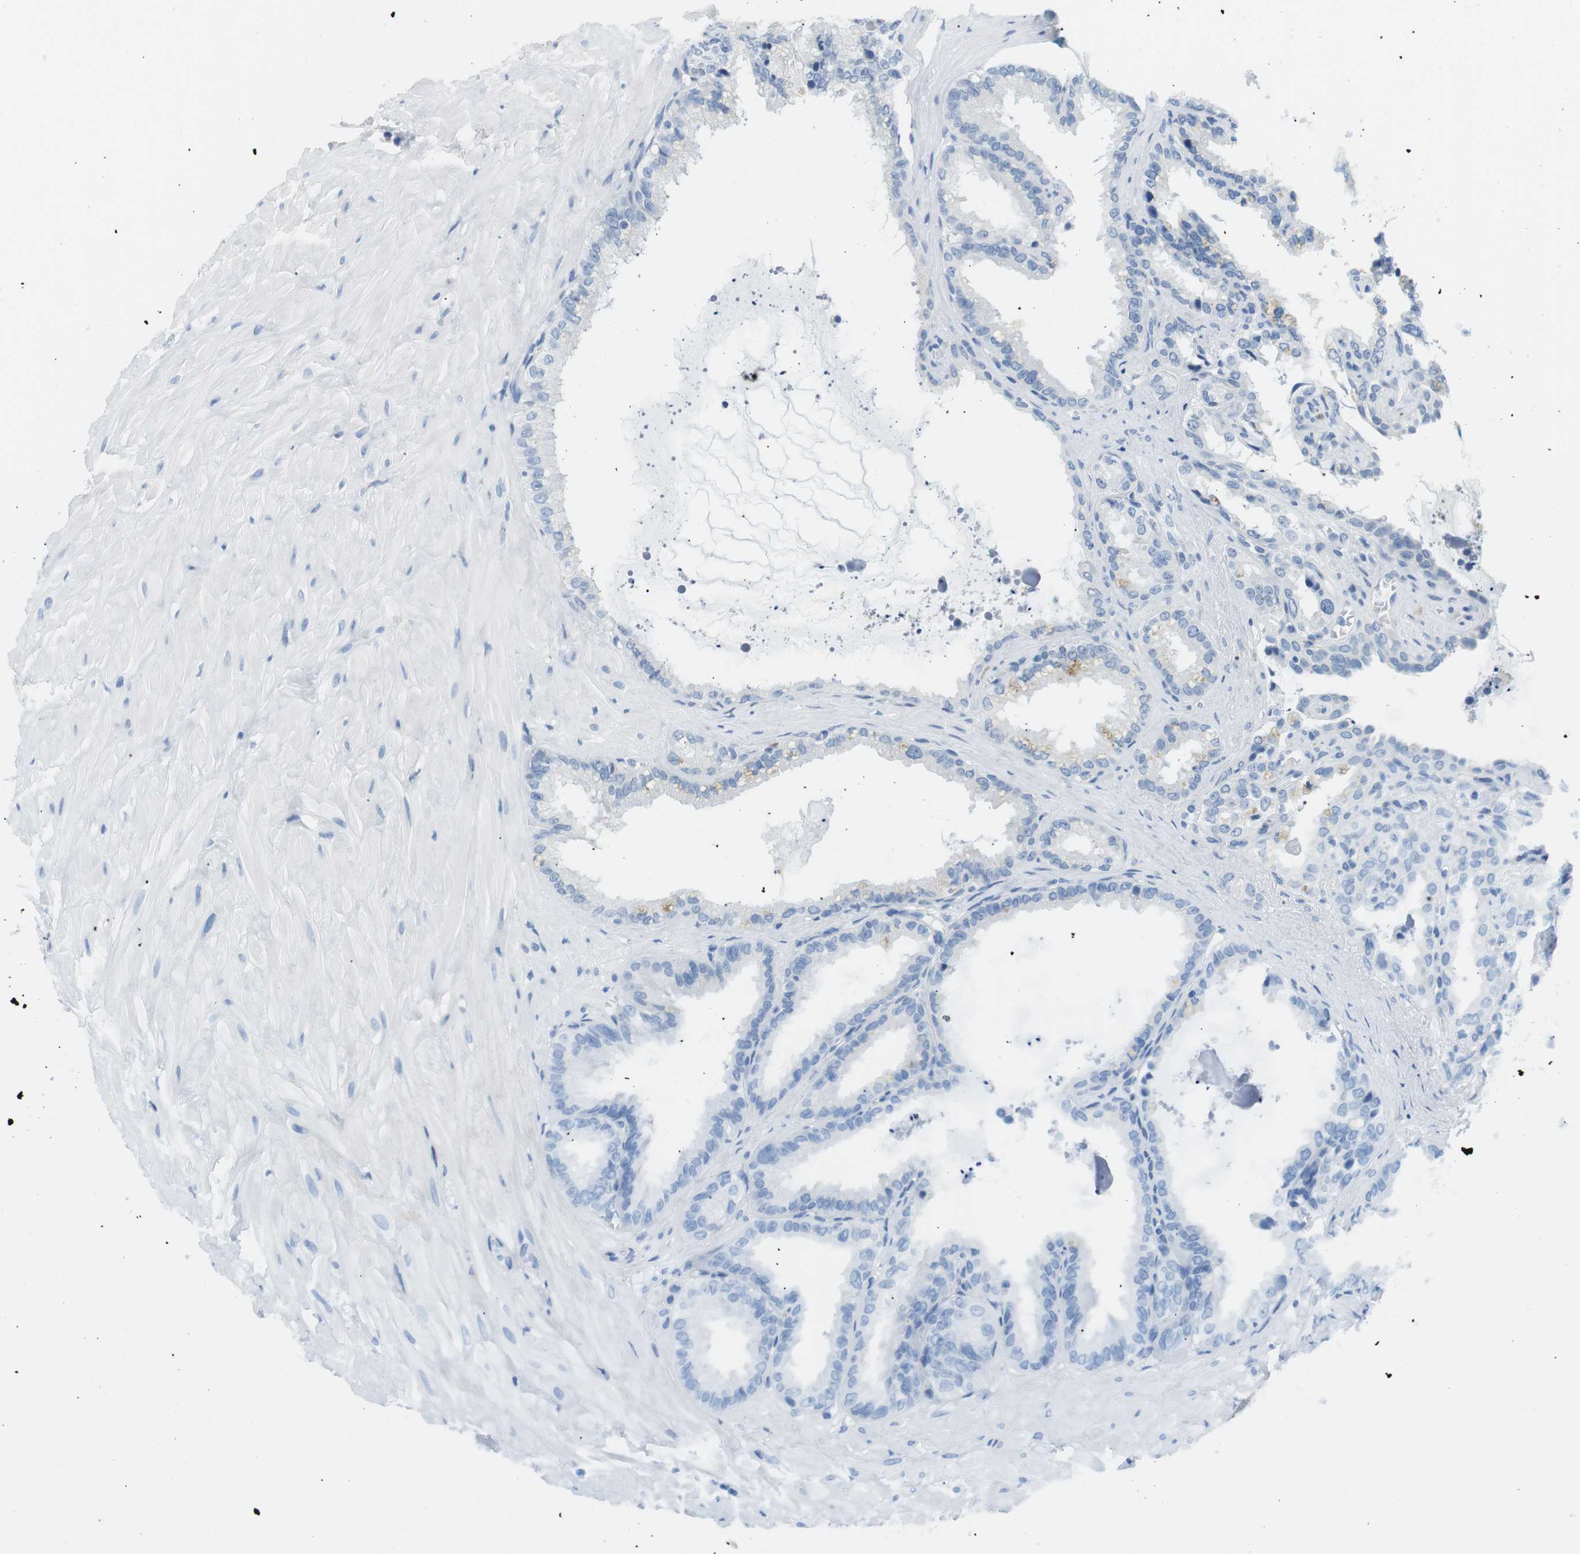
{"staining": {"intensity": "negative", "quantity": "none", "location": "none"}, "tissue": "seminal vesicle", "cell_type": "Glandular cells", "image_type": "normal", "snomed": [{"axis": "morphology", "description": "Normal tissue, NOS"}, {"axis": "topography", "description": "Seminal veicle"}], "caption": "Seminal vesicle was stained to show a protein in brown. There is no significant expression in glandular cells. (DAB immunohistochemistry (IHC), high magnification).", "gene": "TNFRSF4", "patient": {"sex": "male", "age": 64}}